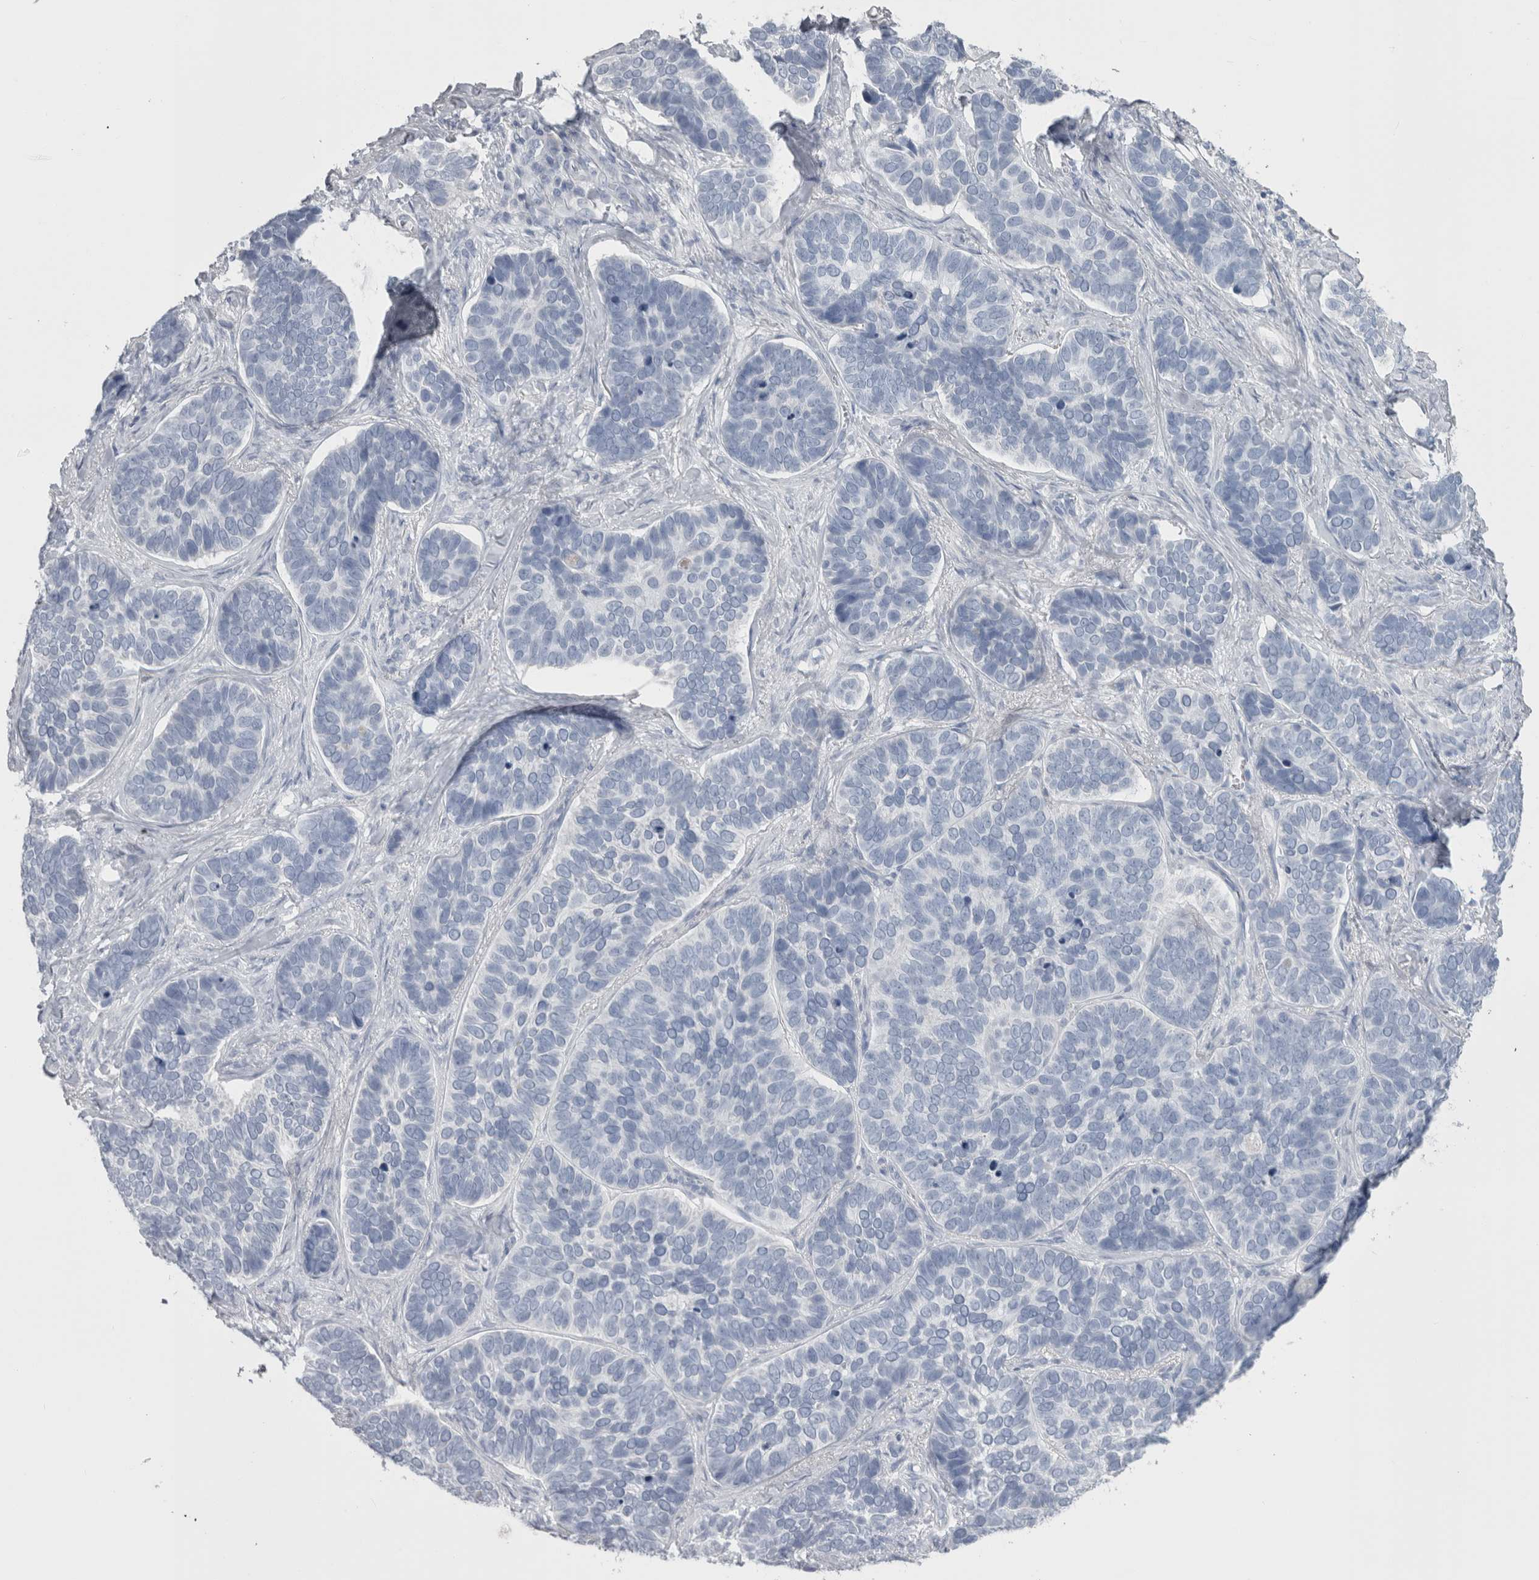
{"staining": {"intensity": "negative", "quantity": "none", "location": "none"}, "tissue": "skin cancer", "cell_type": "Tumor cells", "image_type": "cancer", "snomed": [{"axis": "morphology", "description": "Basal cell carcinoma"}, {"axis": "topography", "description": "Skin"}], "caption": "This micrograph is of skin basal cell carcinoma stained with IHC to label a protein in brown with the nuclei are counter-stained blue. There is no staining in tumor cells.", "gene": "MSMB", "patient": {"sex": "male", "age": 62}}